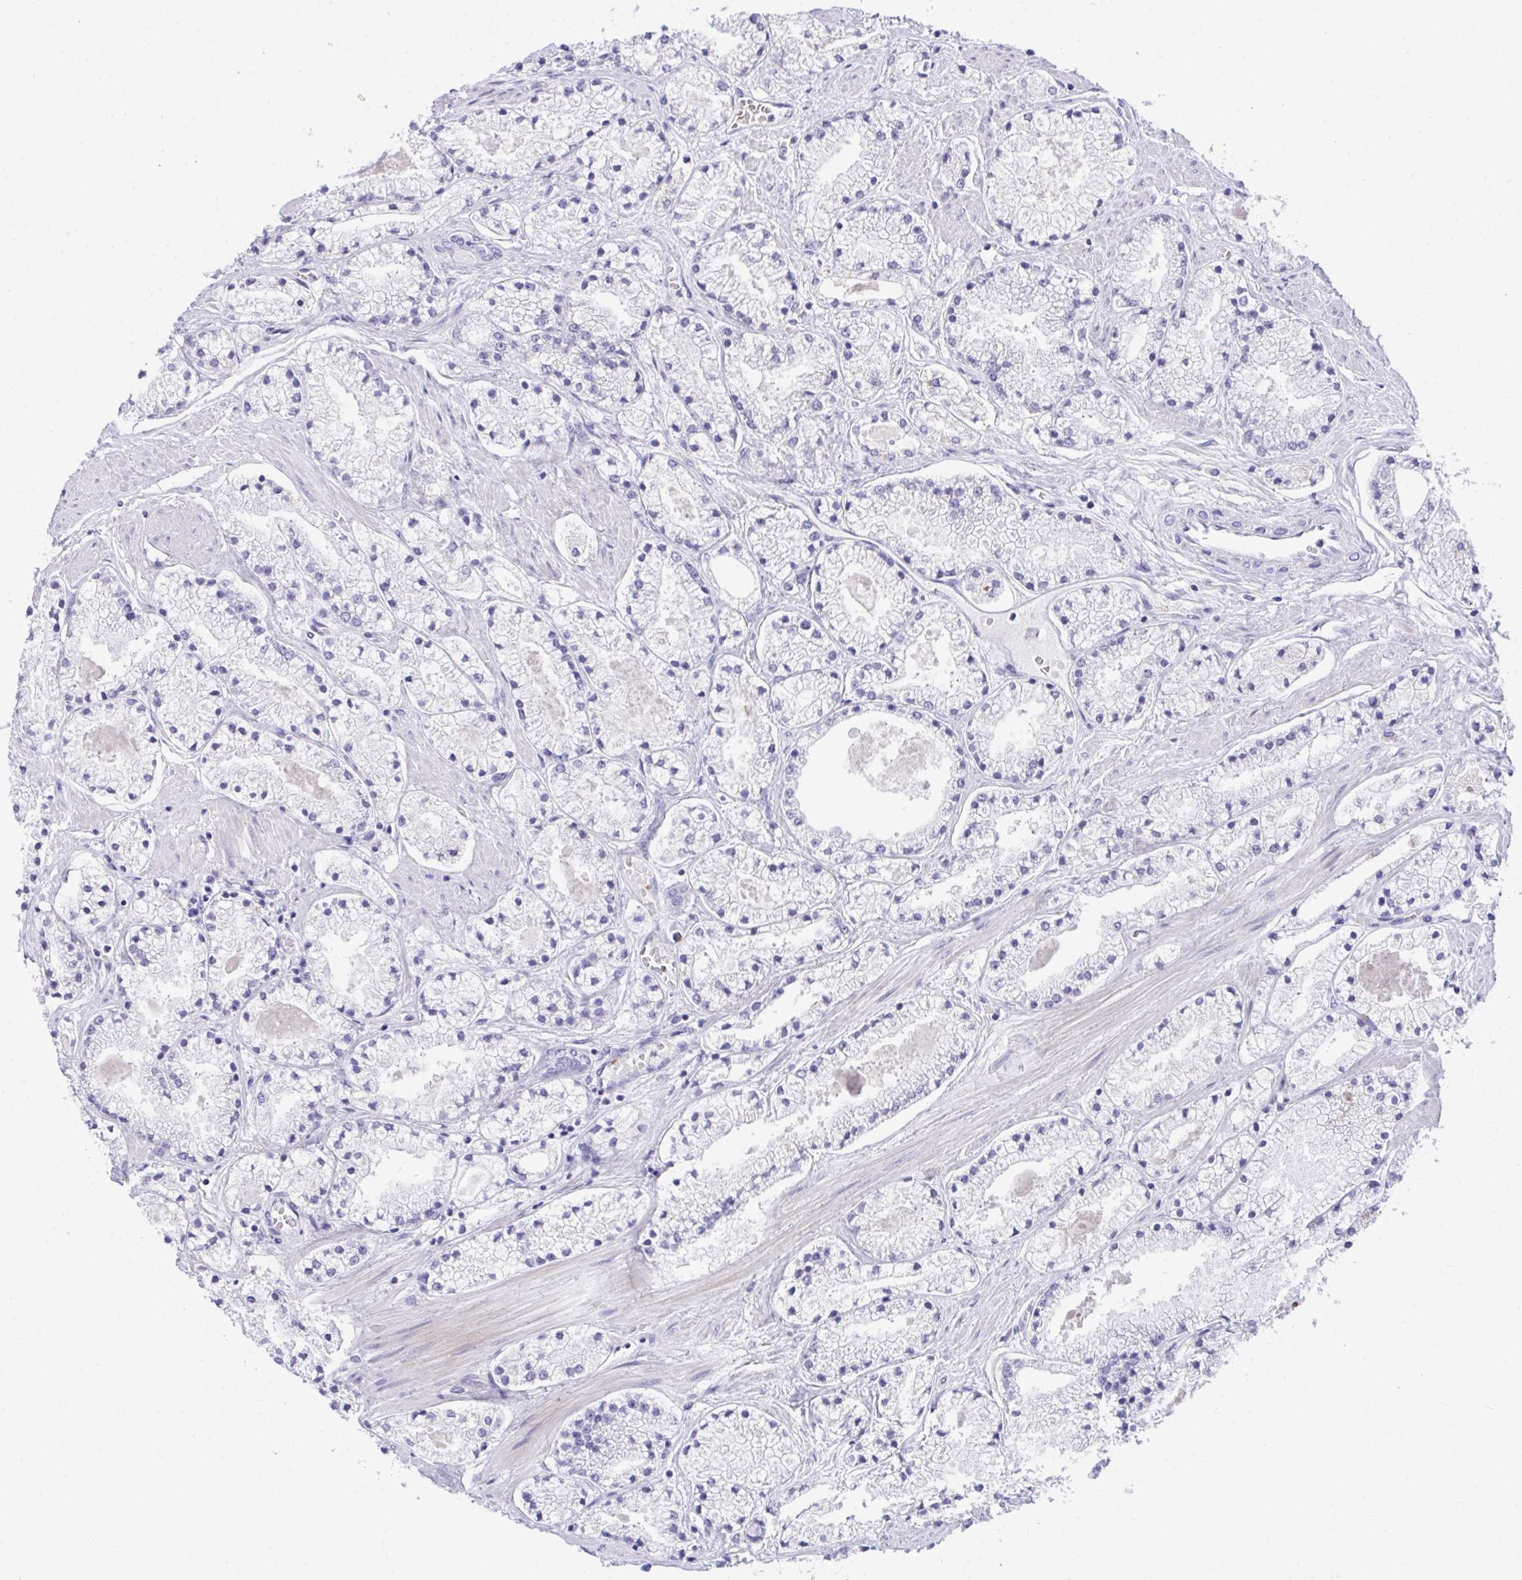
{"staining": {"intensity": "negative", "quantity": "none", "location": "none"}, "tissue": "prostate cancer", "cell_type": "Tumor cells", "image_type": "cancer", "snomed": [{"axis": "morphology", "description": "Adenocarcinoma, High grade"}, {"axis": "topography", "description": "Prostate"}], "caption": "IHC of prostate cancer (adenocarcinoma (high-grade)) displays no positivity in tumor cells.", "gene": "PLEKHH1", "patient": {"sex": "male", "age": 63}}